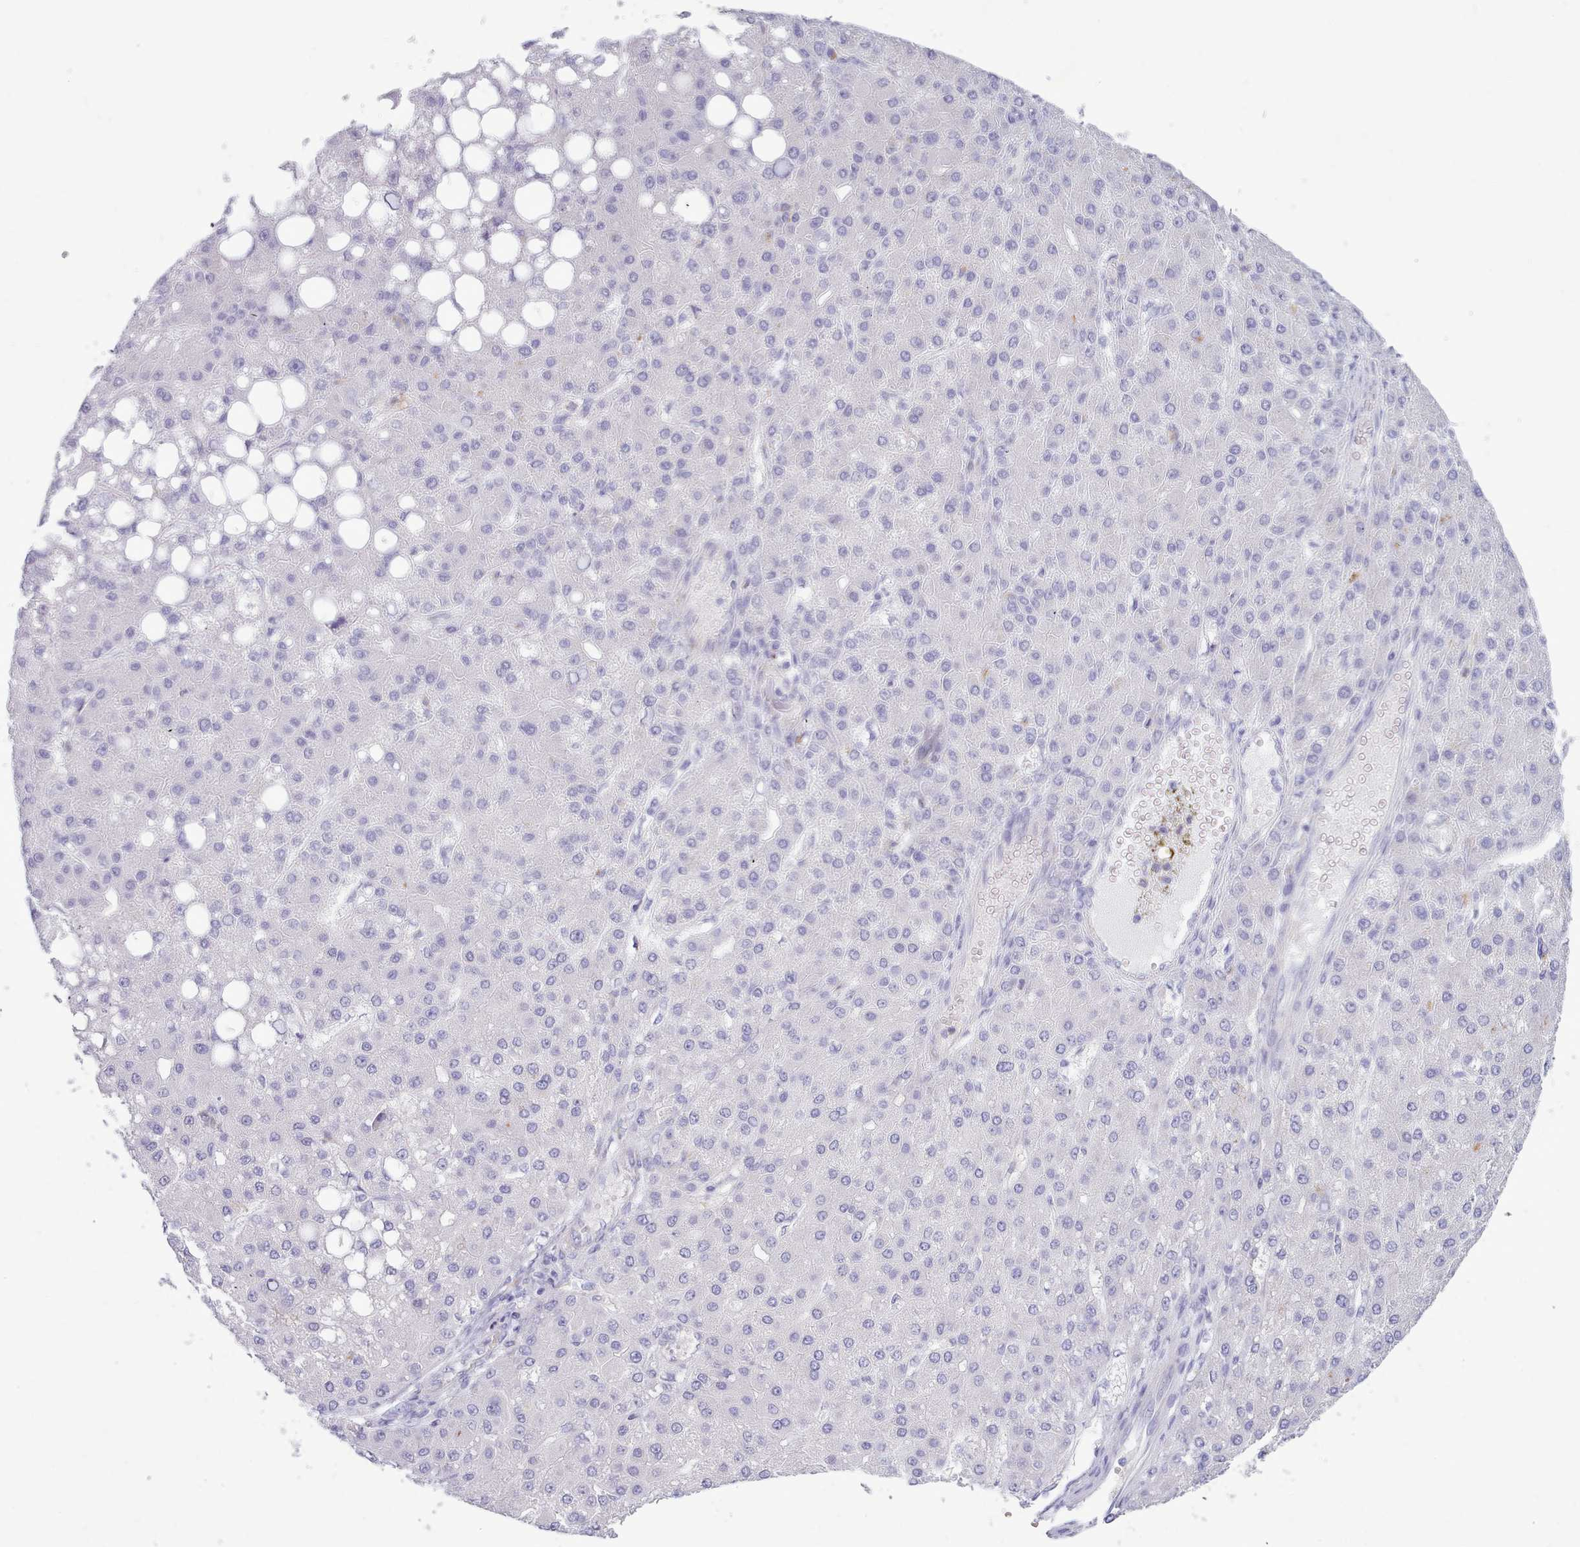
{"staining": {"intensity": "negative", "quantity": "none", "location": "none"}, "tissue": "liver cancer", "cell_type": "Tumor cells", "image_type": "cancer", "snomed": [{"axis": "morphology", "description": "Carcinoma, Hepatocellular, NOS"}, {"axis": "topography", "description": "Liver"}], "caption": "DAB immunohistochemical staining of human hepatocellular carcinoma (liver) reveals no significant positivity in tumor cells.", "gene": "NKX1-2", "patient": {"sex": "male", "age": 67}}